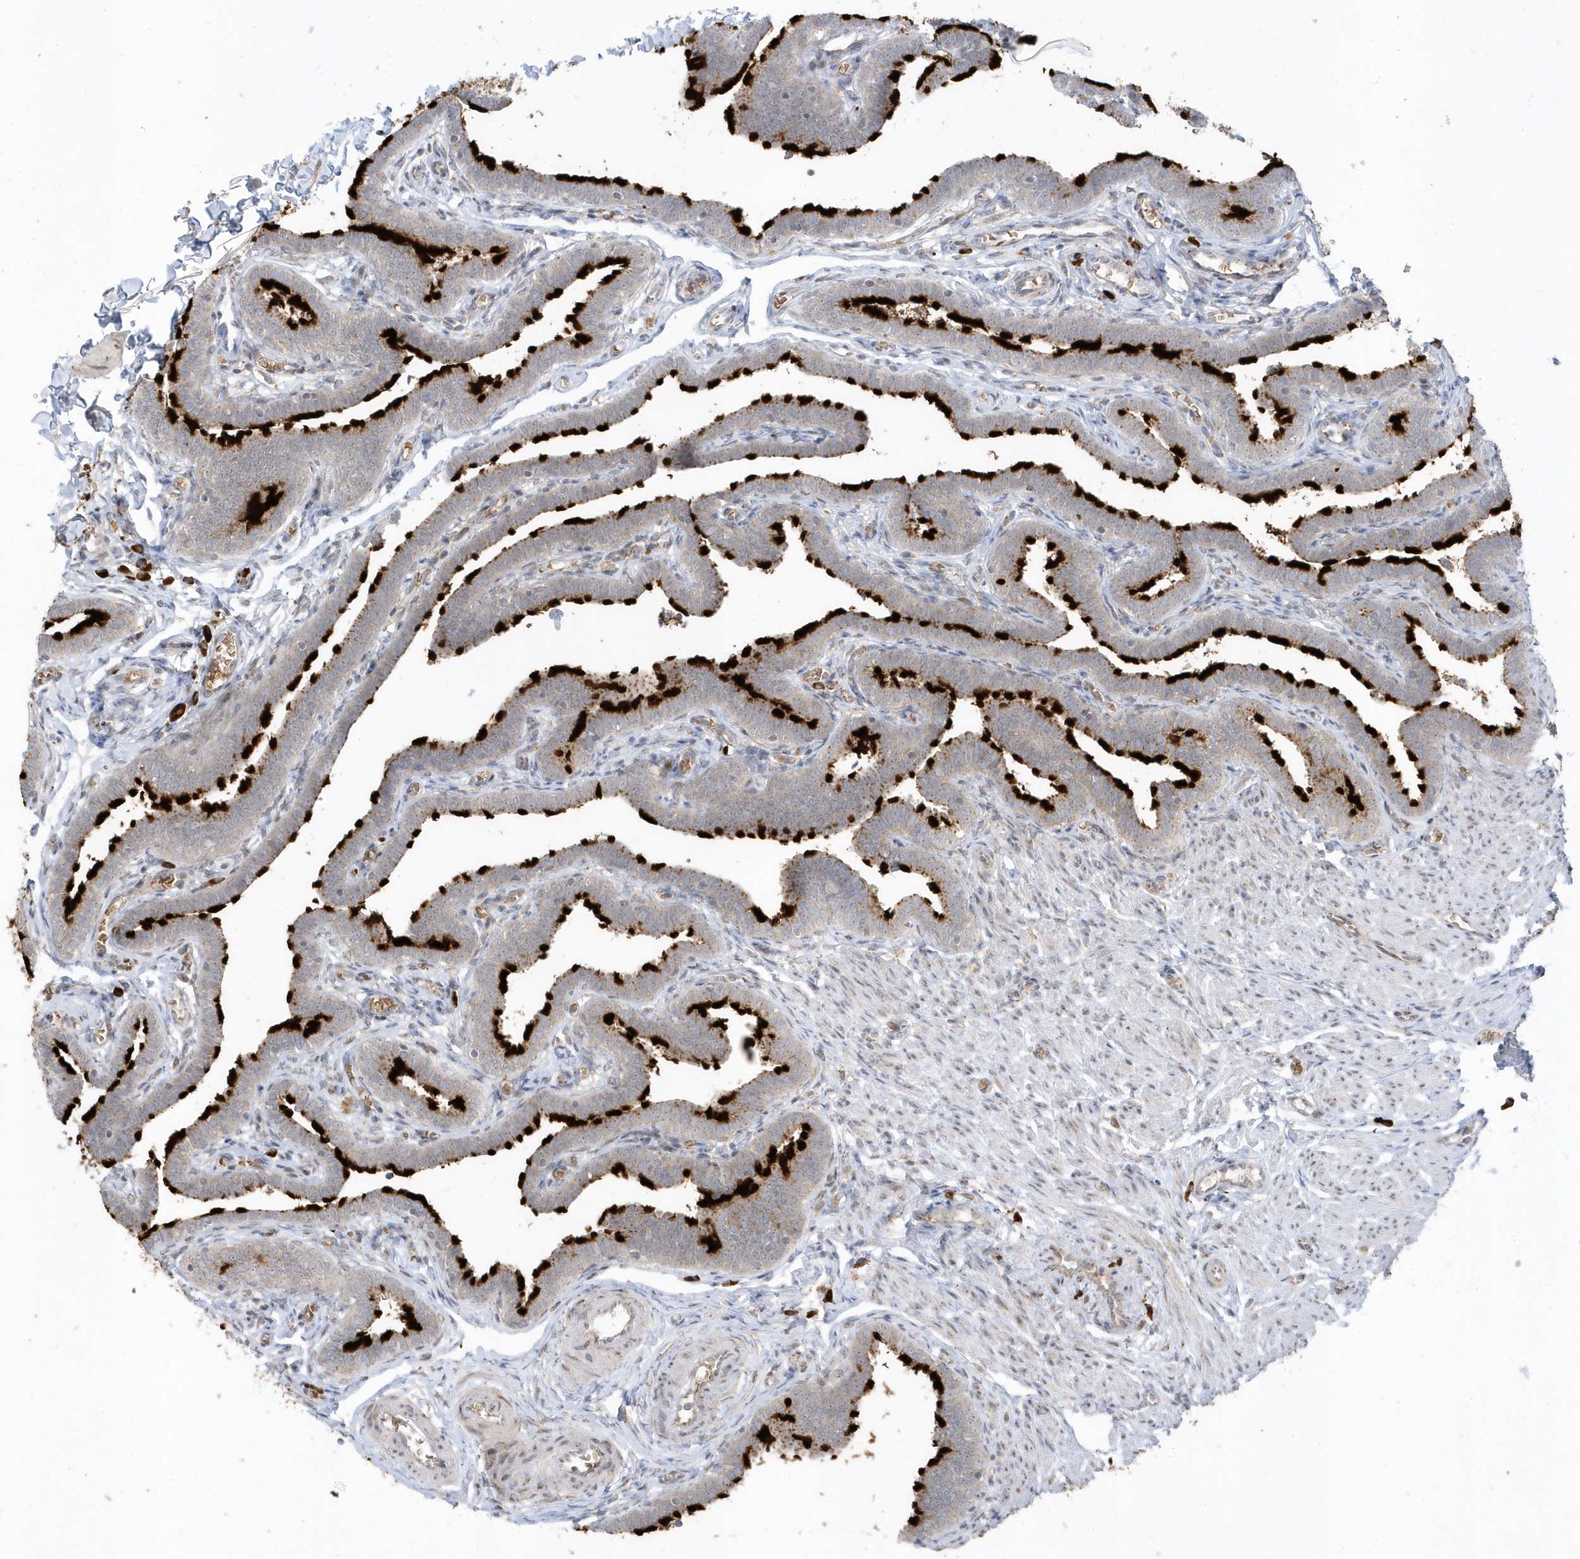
{"staining": {"intensity": "strong", "quantity": "25%-75%", "location": "cytoplasmic/membranous"}, "tissue": "fallopian tube", "cell_type": "Glandular cells", "image_type": "normal", "snomed": [{"axis": "morphology", "description": "Normal tissue, NOS"}, {"axis": "topography", "description": "Fallopian tube"}], "caption": "DAB (3,3'-diaminobenzidine) immunohistochemical staining of benign fallopian tube shows strong cytoplasmic/membranous protein positivity in about 25%-75% of glandular cells.", "gene": "RPP40", "patient": {"sex": "female", "age": 36}}